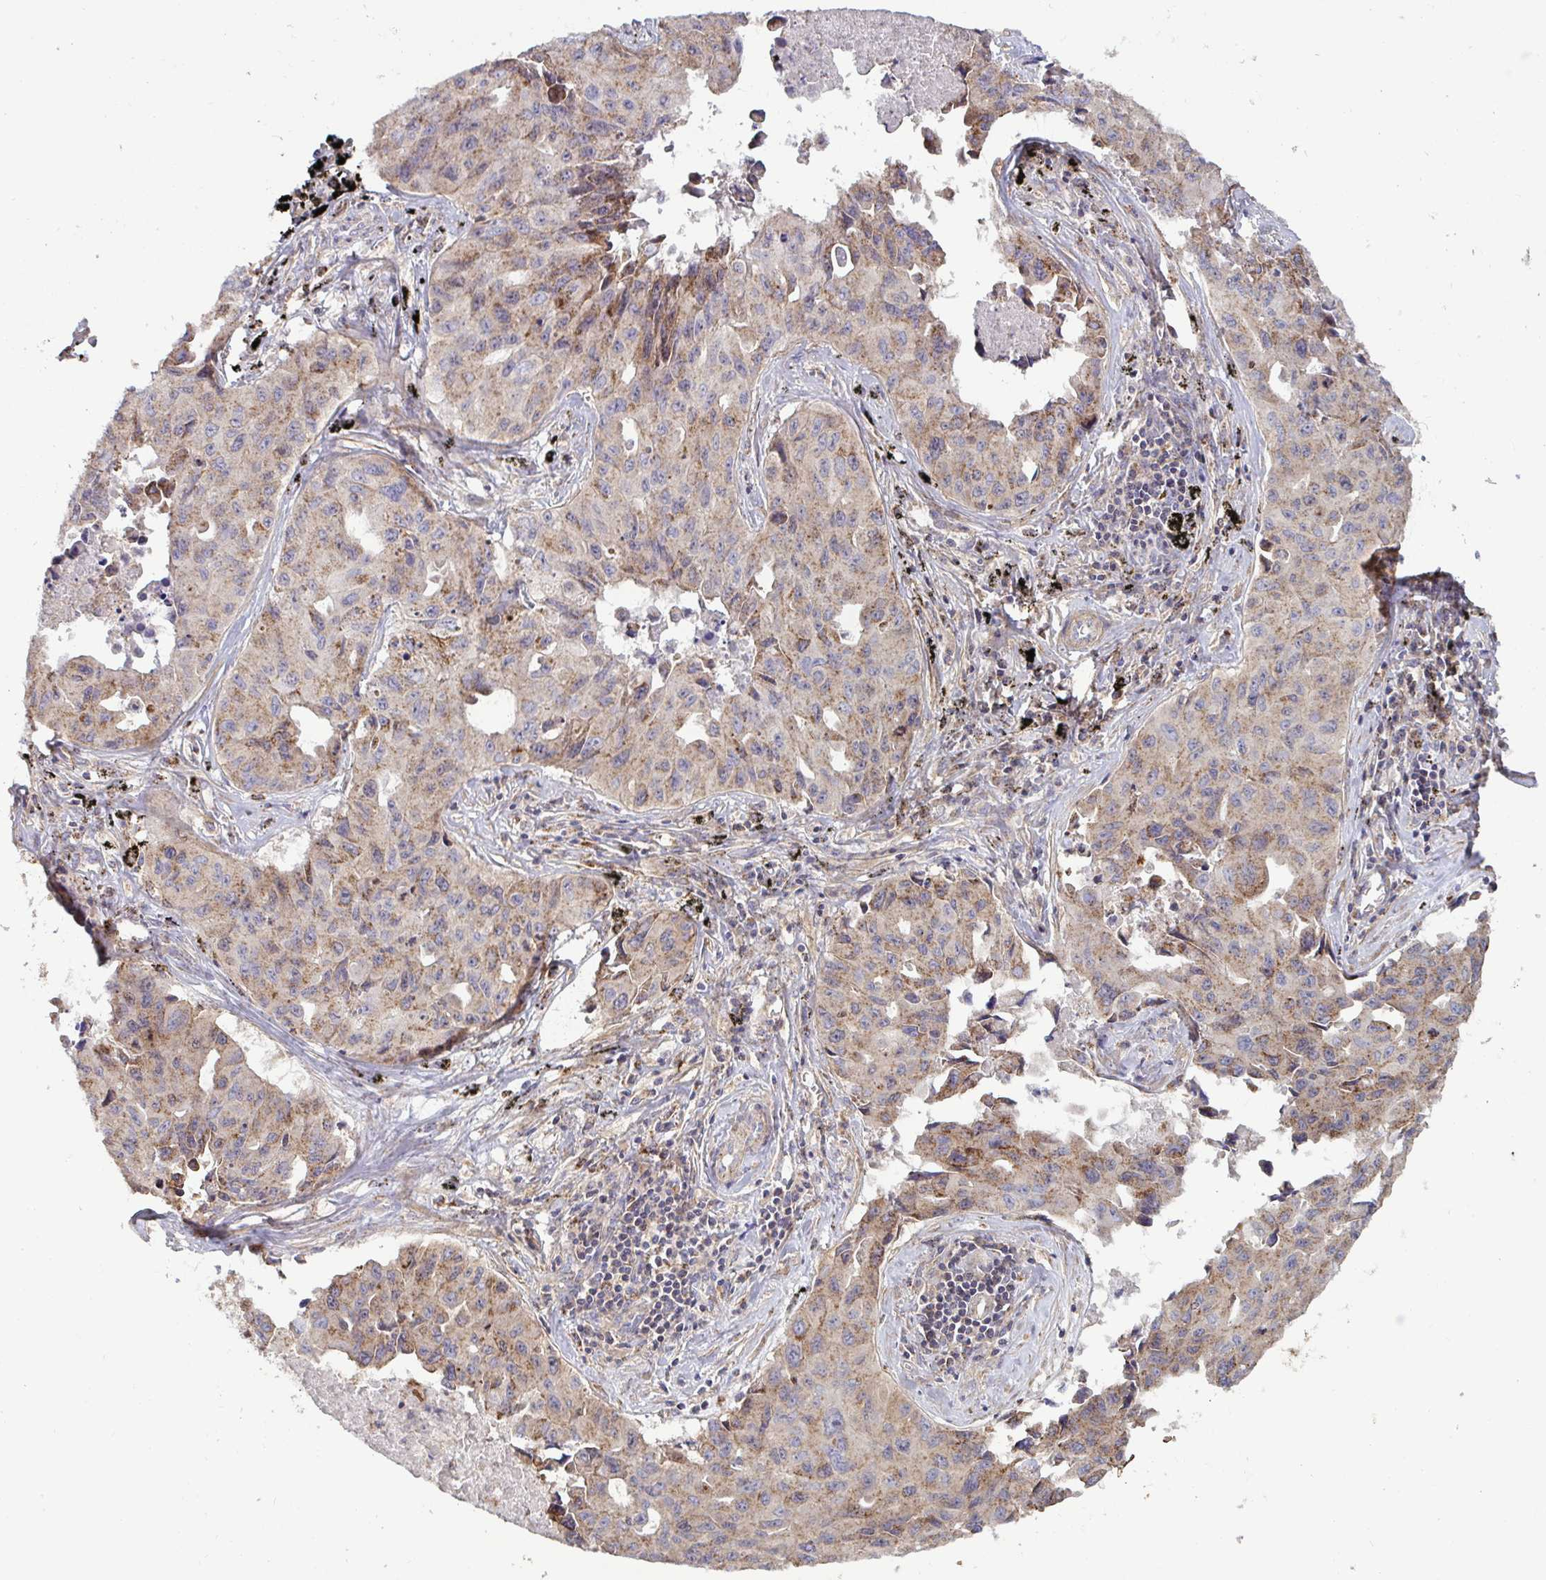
{"staining": {"intensity": "moderate", "quantity": "25%-75%", "location": "cytoplasmic/membranous"}, "tissue": "lung cancer", "cell_type": "Tumor cells", "image_type": "cancer", "snomed": [{"axis": "morphology", "description": "Adenocarcinoma, NOS"}, {"axis": "topography", "description": "Lymph node"}, {"axis": "topography", "description": "Lung"}], "caption": "The photomicrograph displays a brown stain indicating the presence of a protein in the cytoplasmic/membranous of tumor cells in lung cancer.", "gene": "SPRY1", "patient": {"sex": "male", "age": 64}}